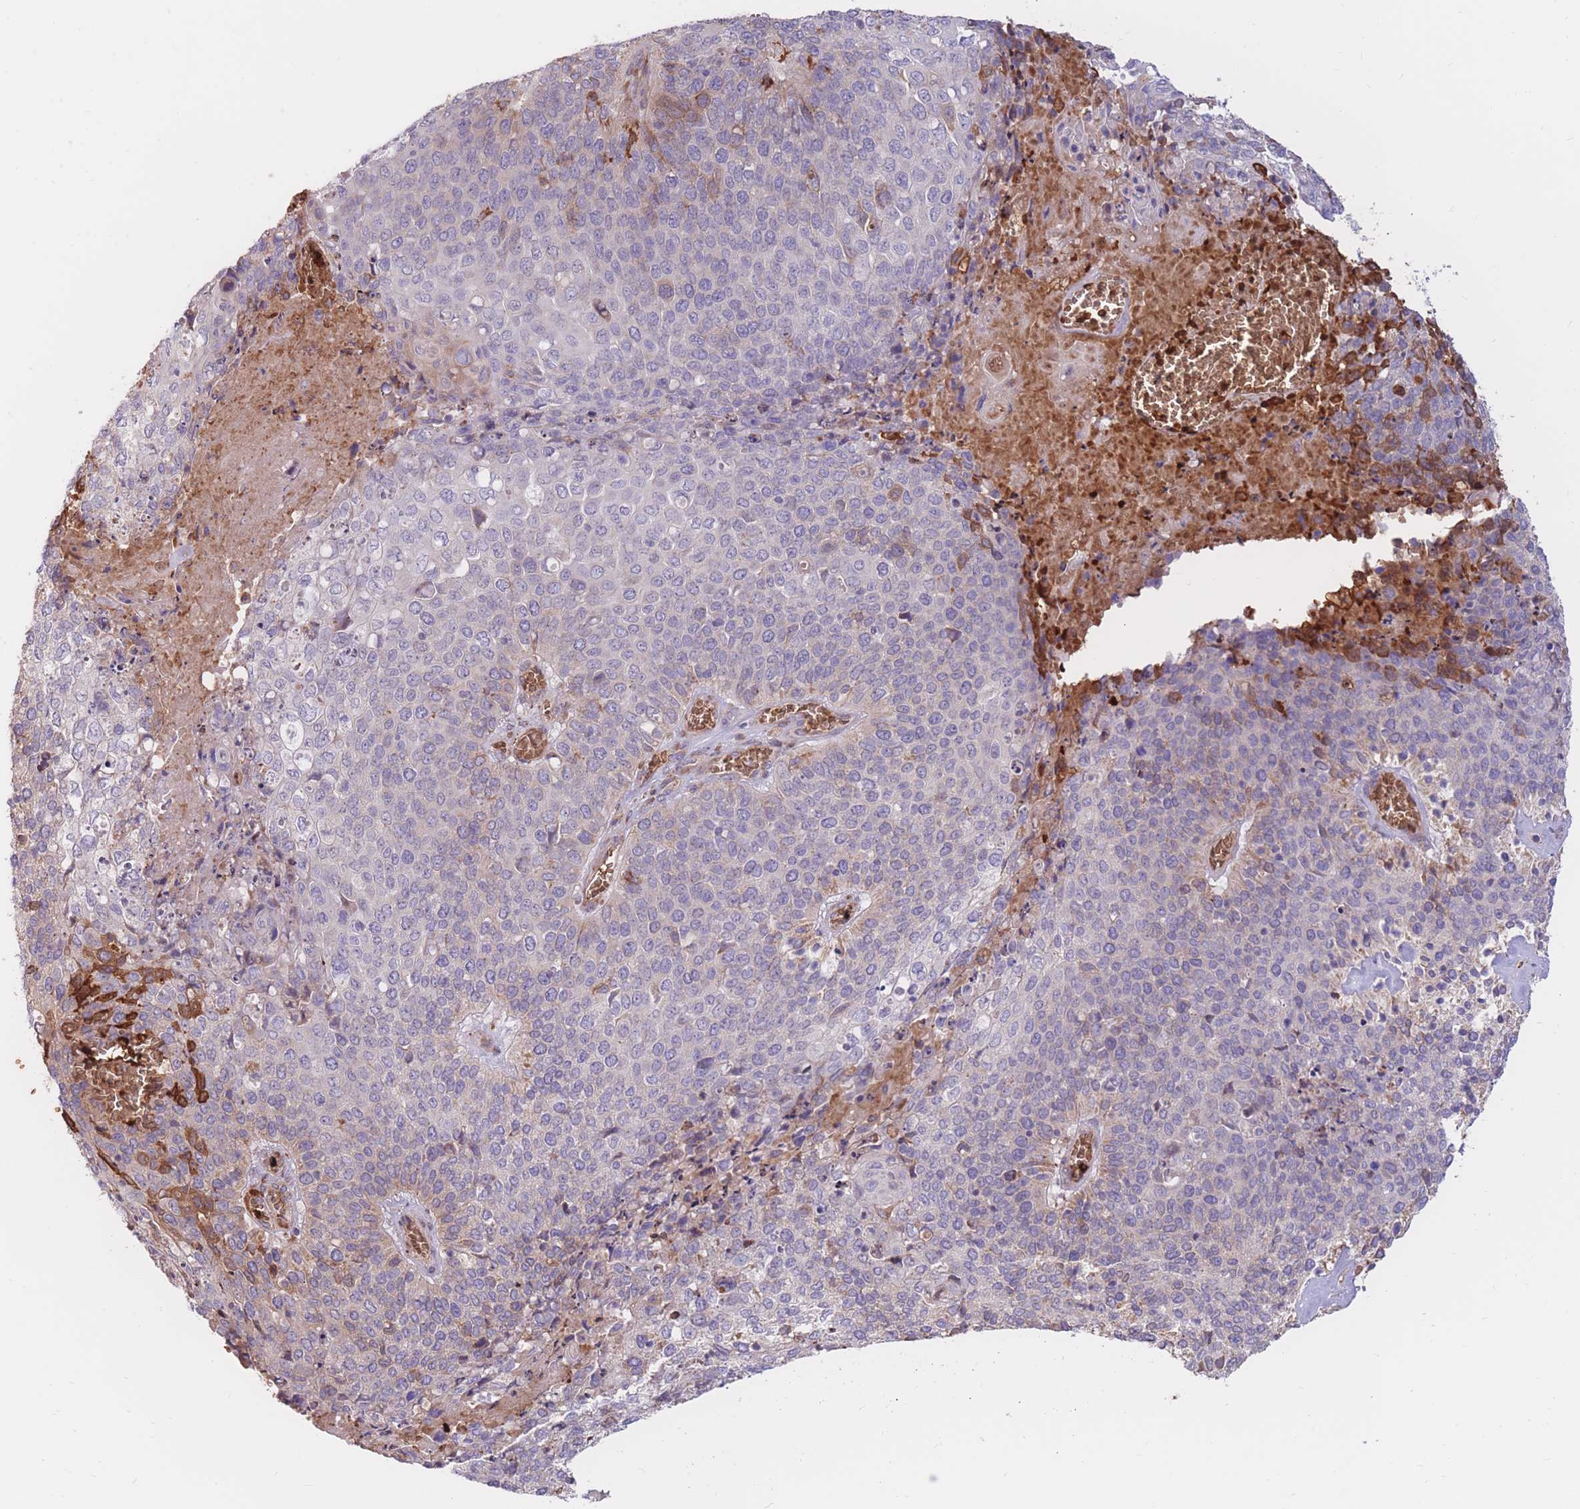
{"staining": {"intensity": "moderate", "quantity": "<25%", "location": "cytoplasmic/membranous"}, "tissue": "cervical cancer", "cell_type": "Tumor cells", "image_type": "cancer", "snomed": [{"axis": "morphology", "description": "Squamous cell carcinoma, NOS"}, {"axis": "topography", "description": "Cervix"}], "caption": "Human cervical squamous cell carcinoma stained with a brown dye exhibits moderate cytoplasmic/membranous positive expression in approximately <25% of tumor cells.", "gene": "ATP10D", "patient": {"sex": "female", "age": 39}}